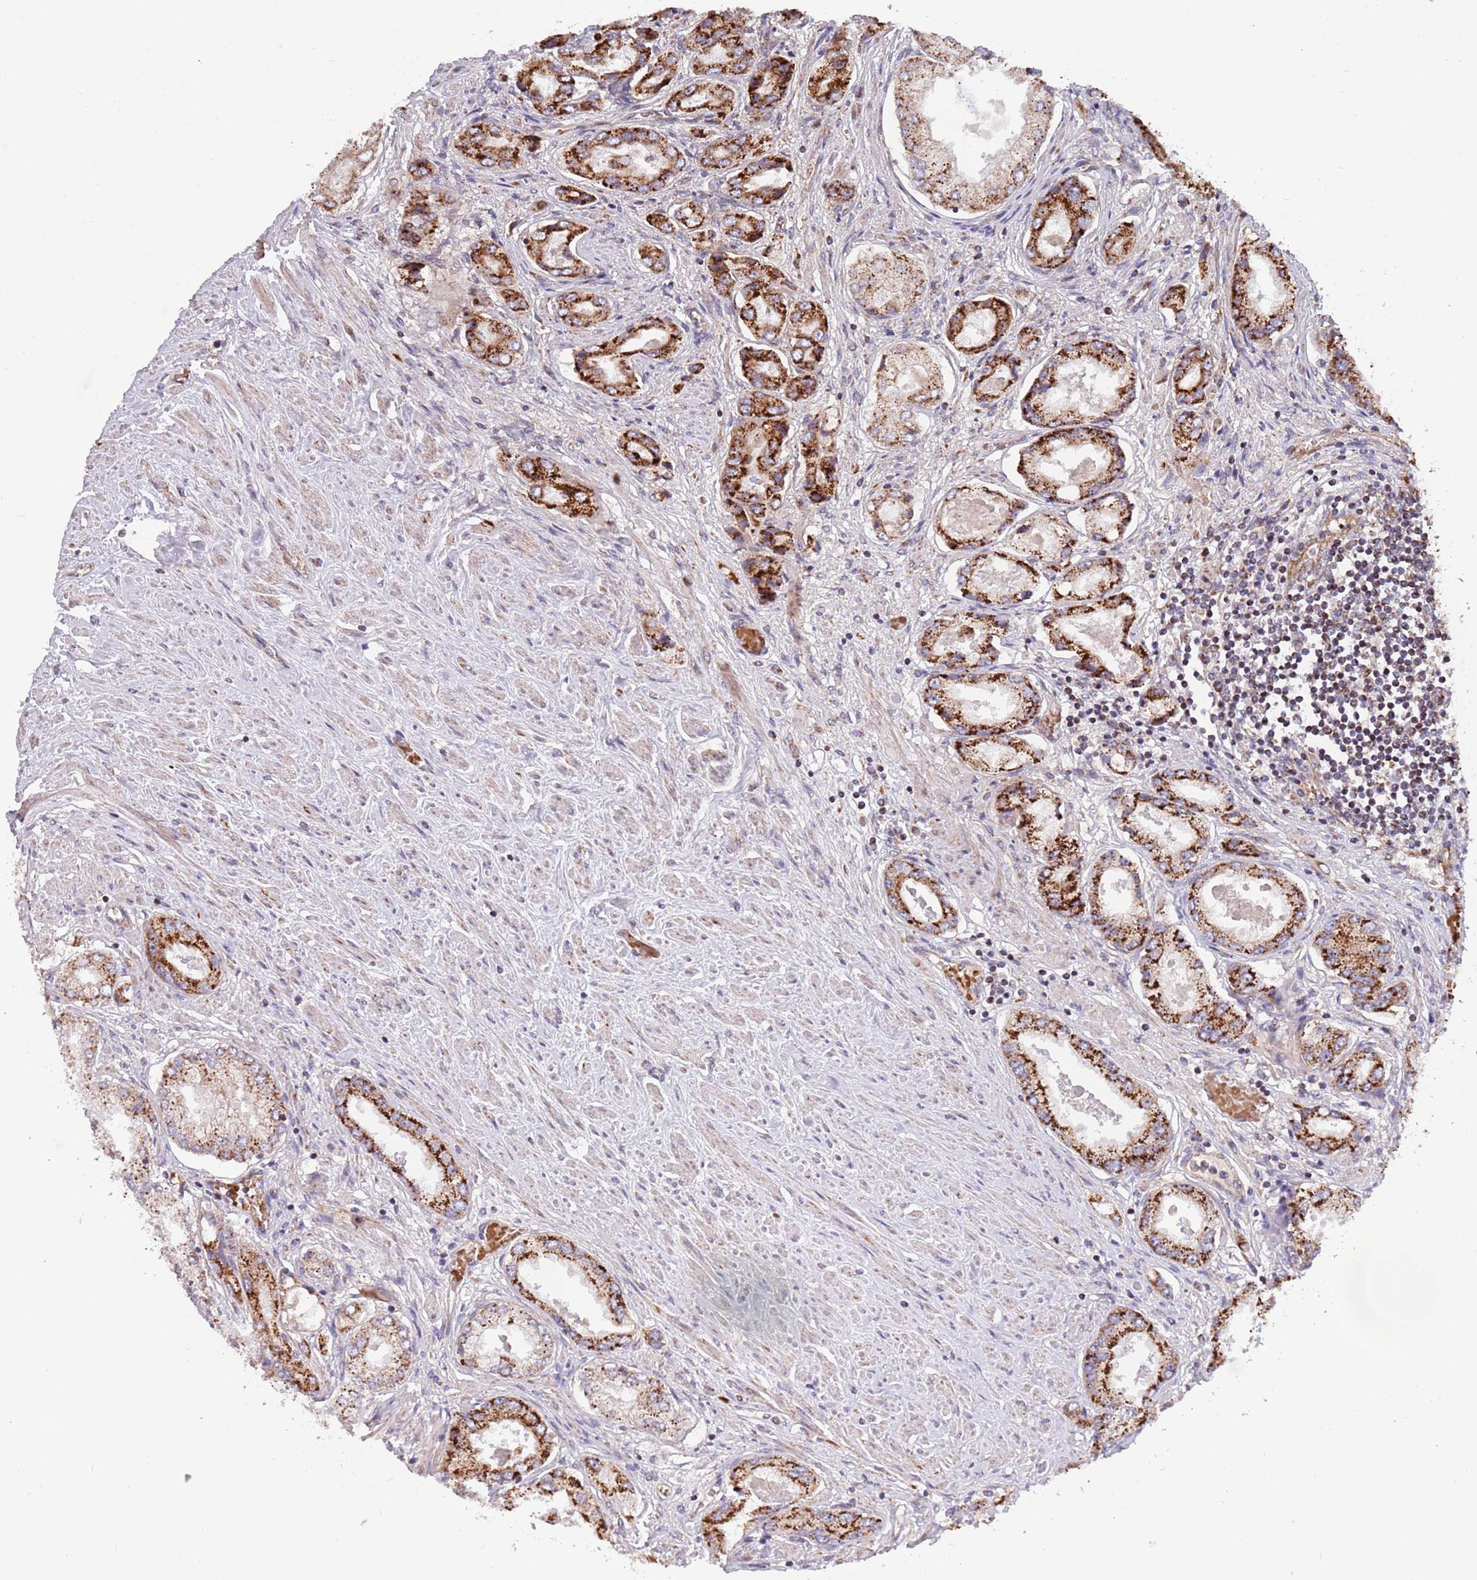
{"staining": {"intensity": "strong", "quantity": ">75%", "location": "cytoplasmic/membranous"}, "tissue": "prostate cancer", "cell_type": "Tumor cells", "image_type": "cancer", "snomed": [{"axis": "morphology", "description": "Adenocarcinoma, High grade"}, {"axis": "topography", "description": "Prostate"}], "caption": "The histopathology image displays immunohistochemical staining of prostate cancer (high-grade adenocarcinoma). There is strong cytoplasmic/membranous staining is identified in about >75% of tumor cells.", "gene": "DCHS1", "patient": {"sex": "male", "age": 68}}